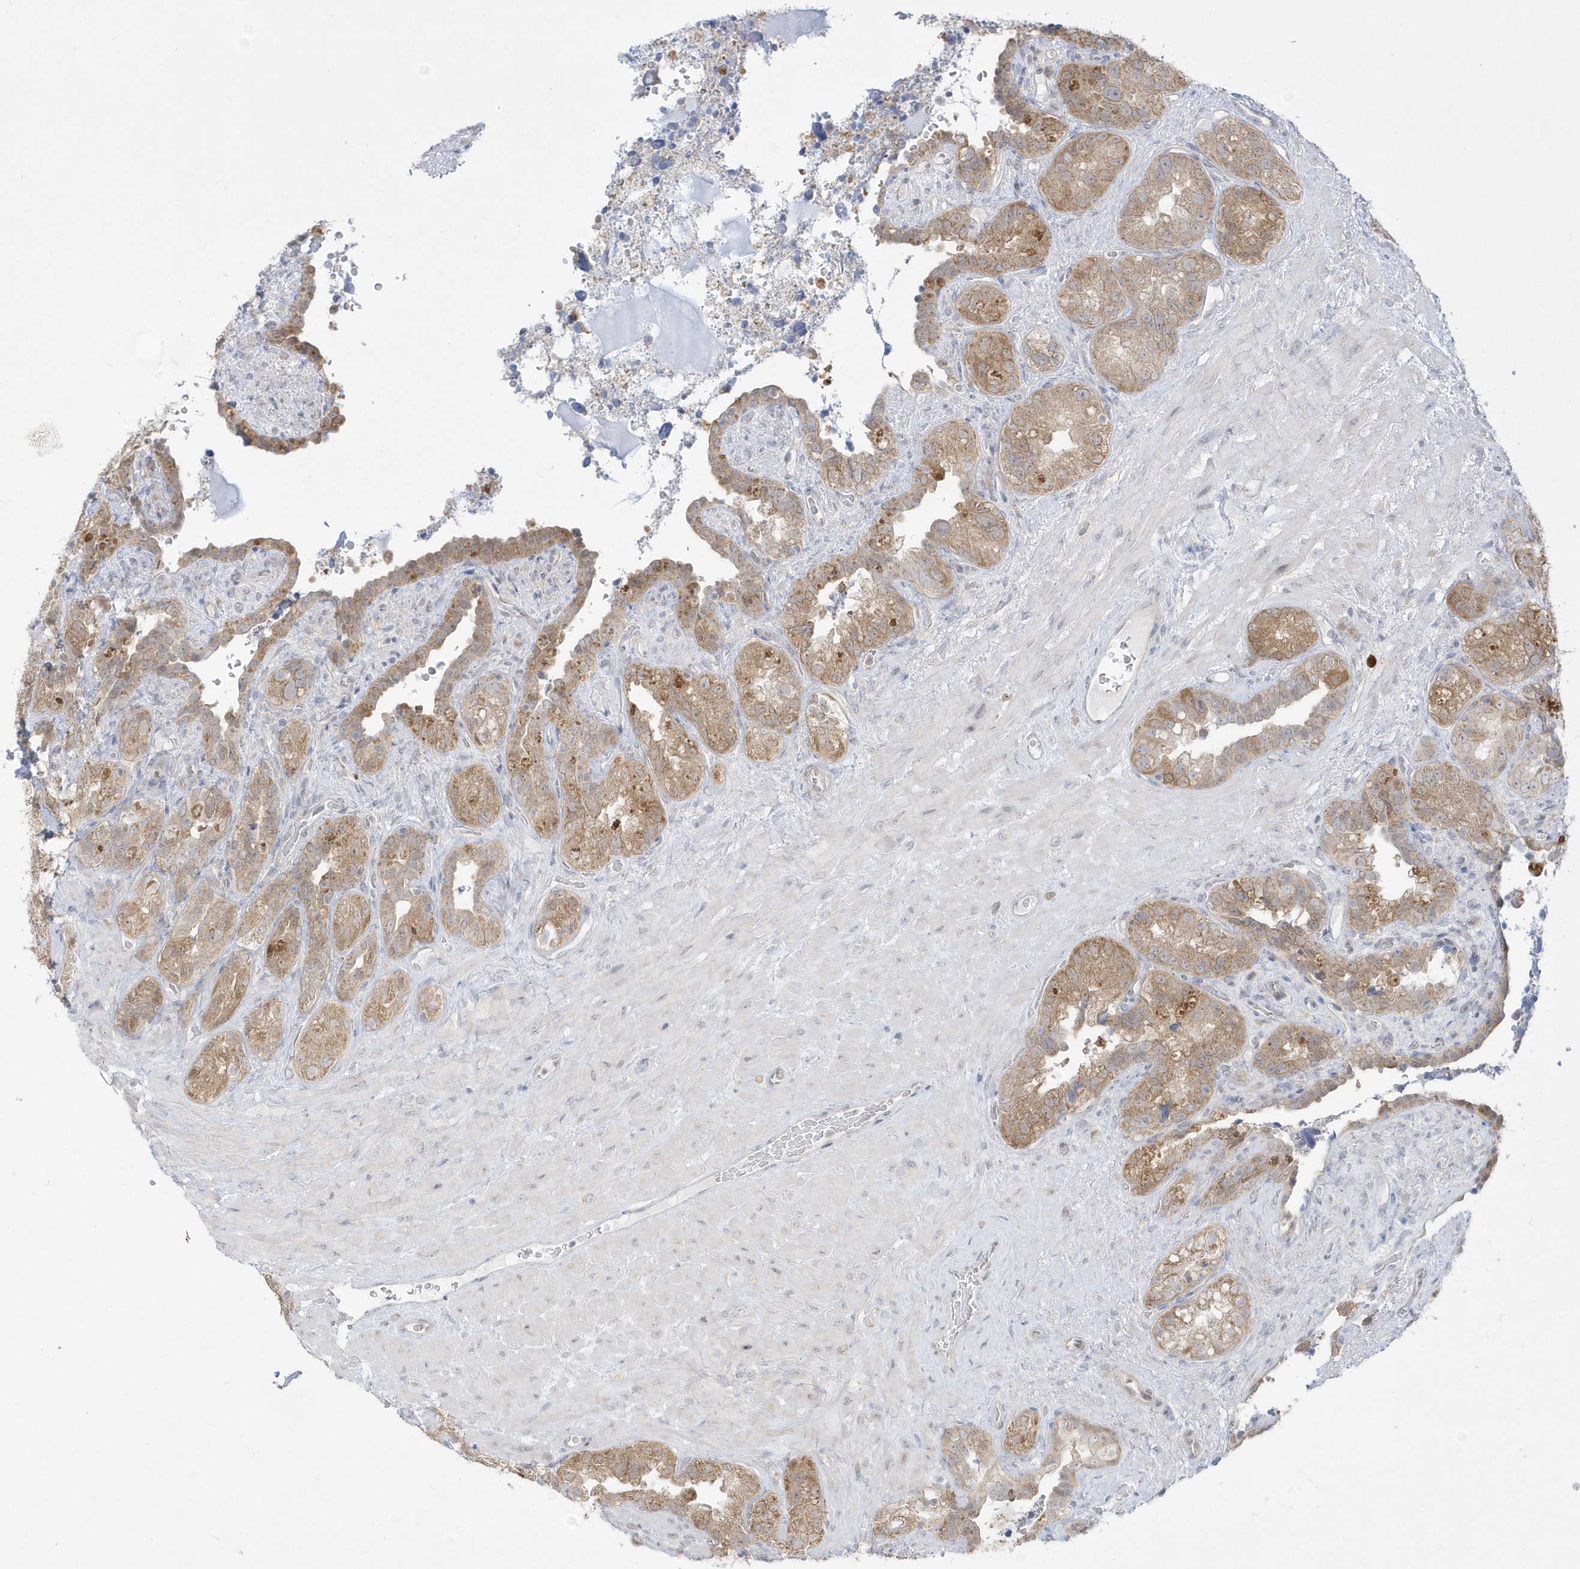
{"staining": {"intensity": "moderate", "quantity": ">75%", "location": "cytoplasmic/membranous"}, "tissue": "seminal vesicle", "cell_type": "Glandular cells", "image_type": "normal", "snomed": [{"axis": "morphology", "description": "Normal tissue, NOS"}, {"axis": "topography", "description": "Seminal veicle"}, {"axis": "topography", "description": "Peripheral nerve tissue"}], "caption": "High-magnification brightfield microscopy of benign seminal vesicle stained with DAB (3,3'-diaminobenzidine) (brown) and counterstained with hematoxylin (blue). glandular cells exhibit moderate cytoplasmic/membranous expression is seen in about>75% of cells.", "gene": "PCBD1", "patient": {"sex": "male", "age": 67}}